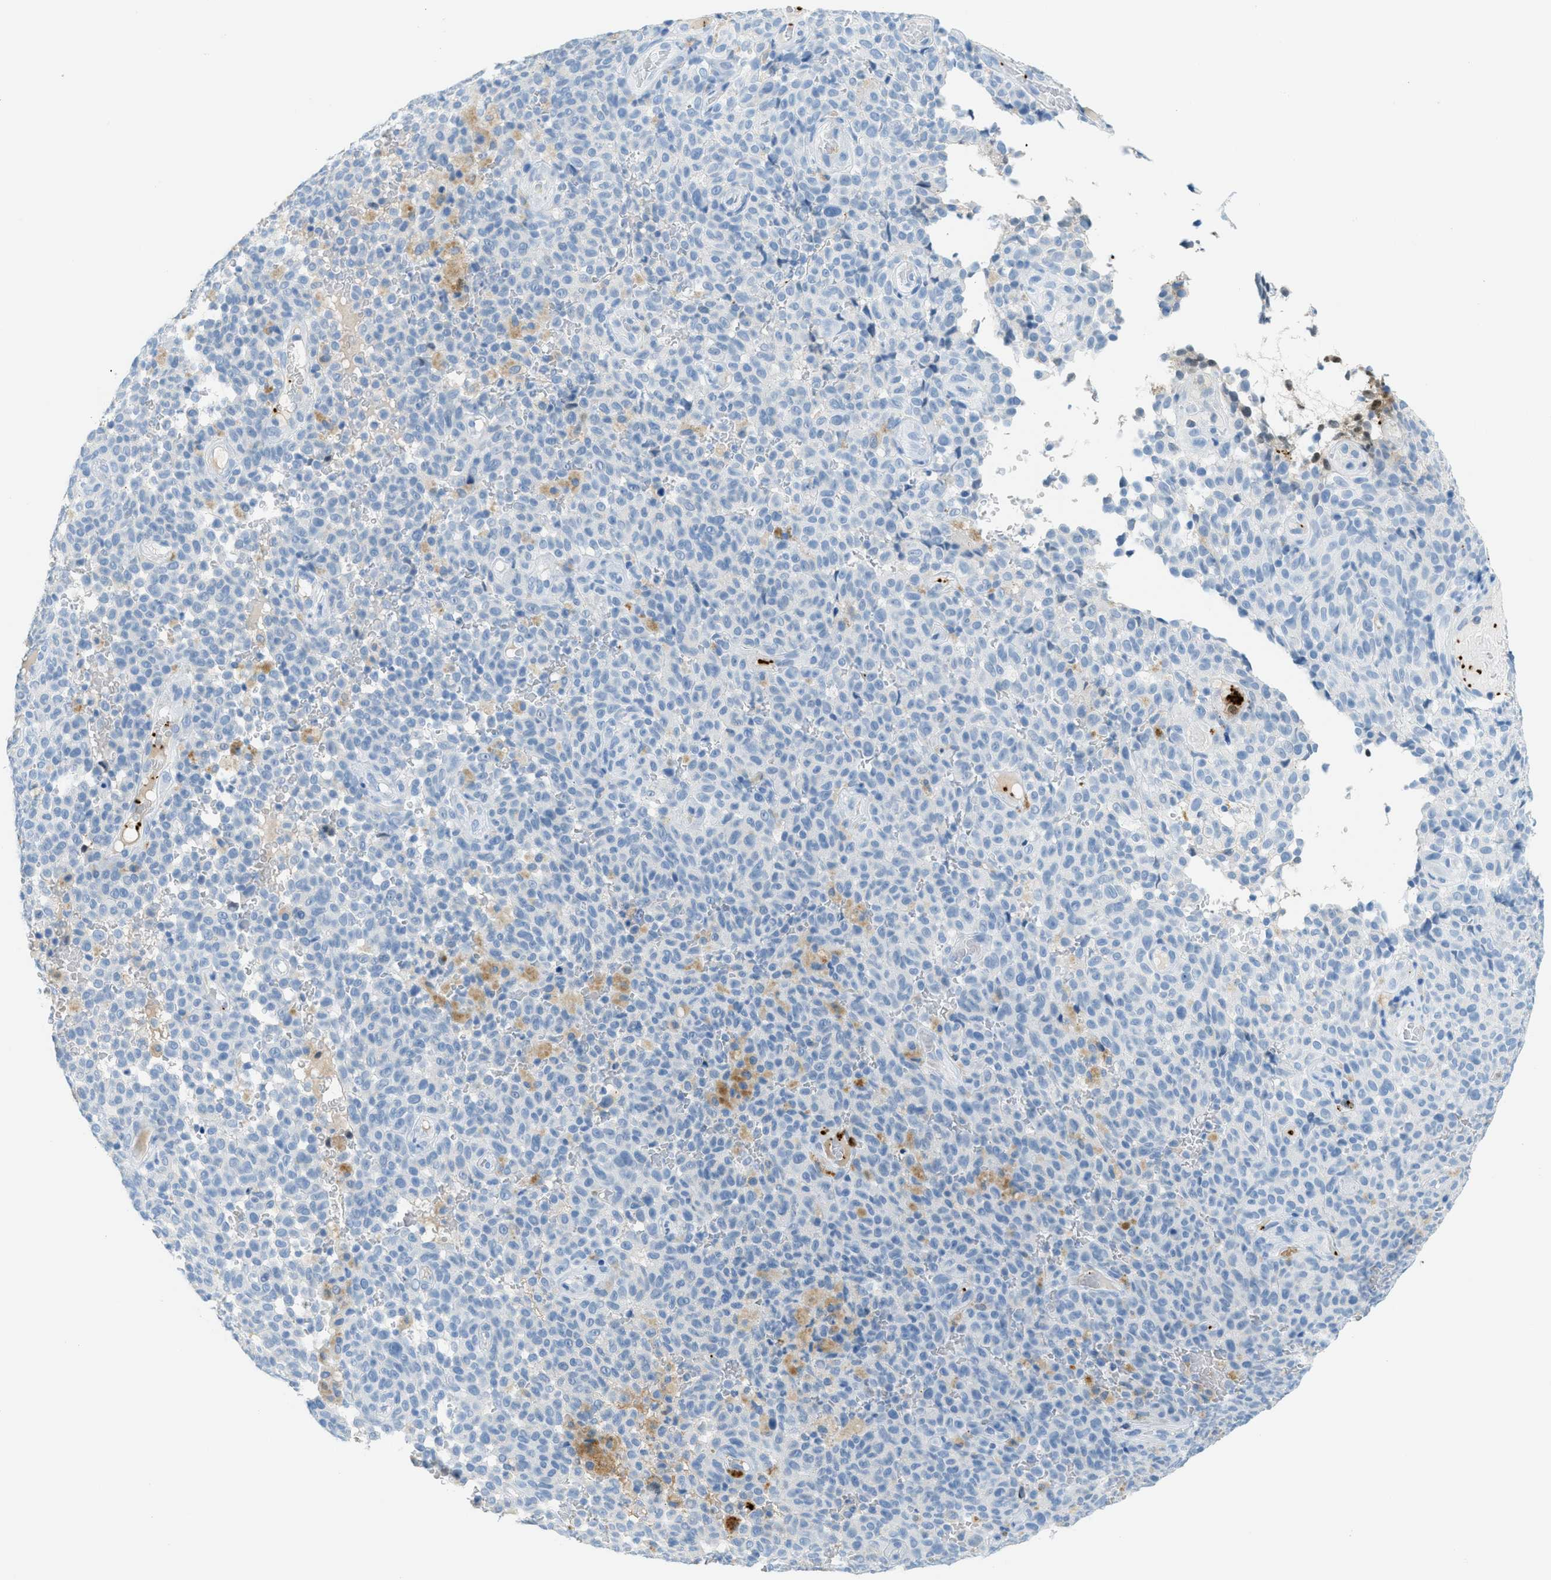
{"staining": {"intensity": "negative", "quantity": "none", "location": "none"}, "tissue": "melanoma", "cell_type": "Tumor cells", "image_type": "cancer", "snomed": [{"axis": "morphology", "description": "Malignant melanoma, NOS"}, {"axis": "topography", "description": "Skin"}], "caption": "Immunohistochemistry micrograph of melanoma stained for a protein (brown), which demonstrates no staining in tumor cells.", "gene": "PPBP", "patient": {"sex": "female", "age": 82}}